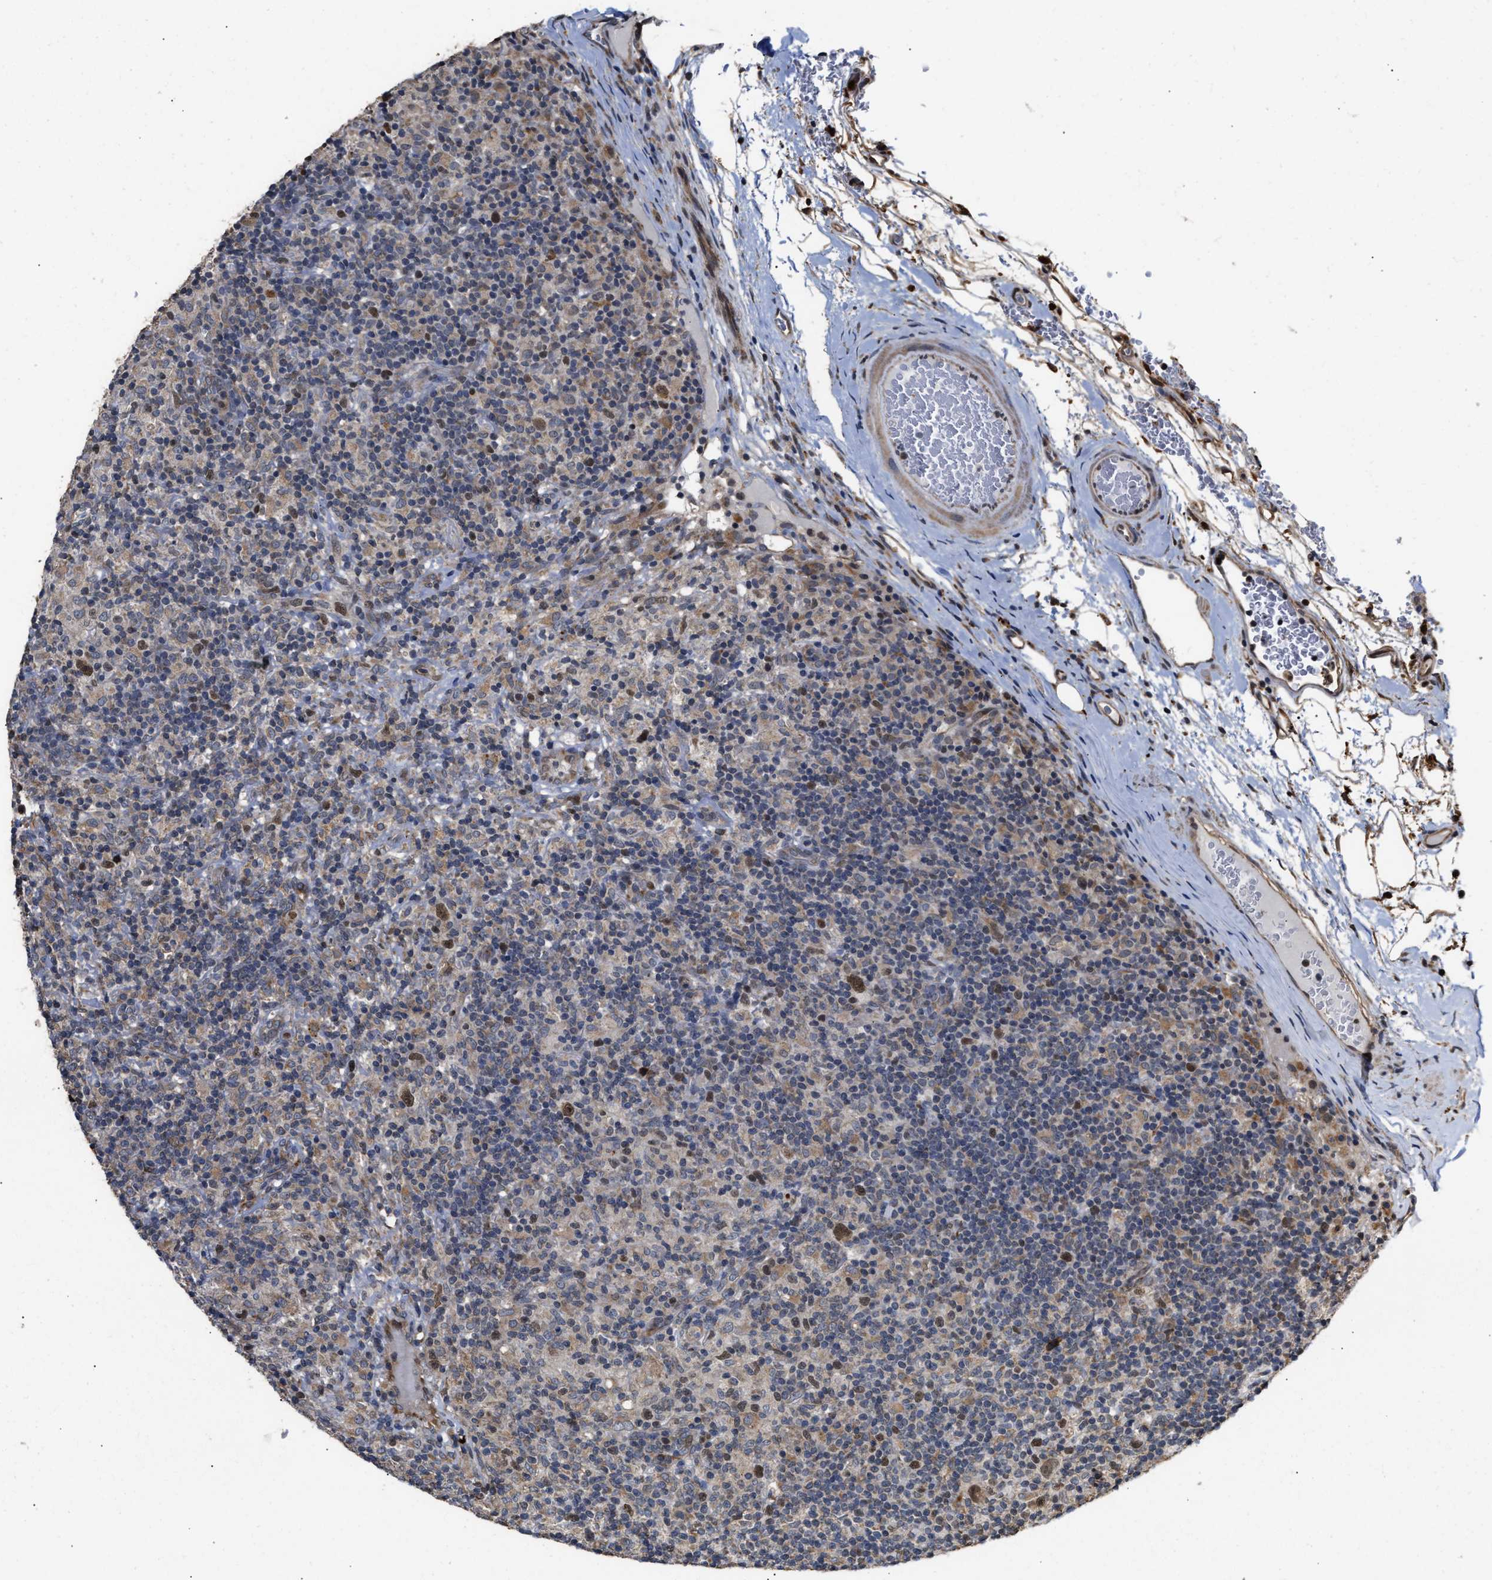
{"staining": {"intensity": "moderate", "quantity": "25%-75%", "location": "cytoplasmic/membranous,nuclear"}, "tissue": "lymphoma", "cell_type": "Tumor cells", "image_type": "cancer", "snomed": [{"axis": "morphology", "description": "Hodgkin's disease, NOS"}, {"axis": "topography", "description": "Lymph node"}], "caption": "IHC photomicrograph of neoplastic tissue: human Hodgkin's disease stained using immunohistochemistry (IHC) demonstrates medium levels of moderate protein expression localized specifically in the cytoplasmic/membranous and nuclear of tumor cells, appearing as a cytoplasmic/membranous and nuclear brown color.", "gene": "GOSR1", "patient": {"sex": "male", "age": 70}}